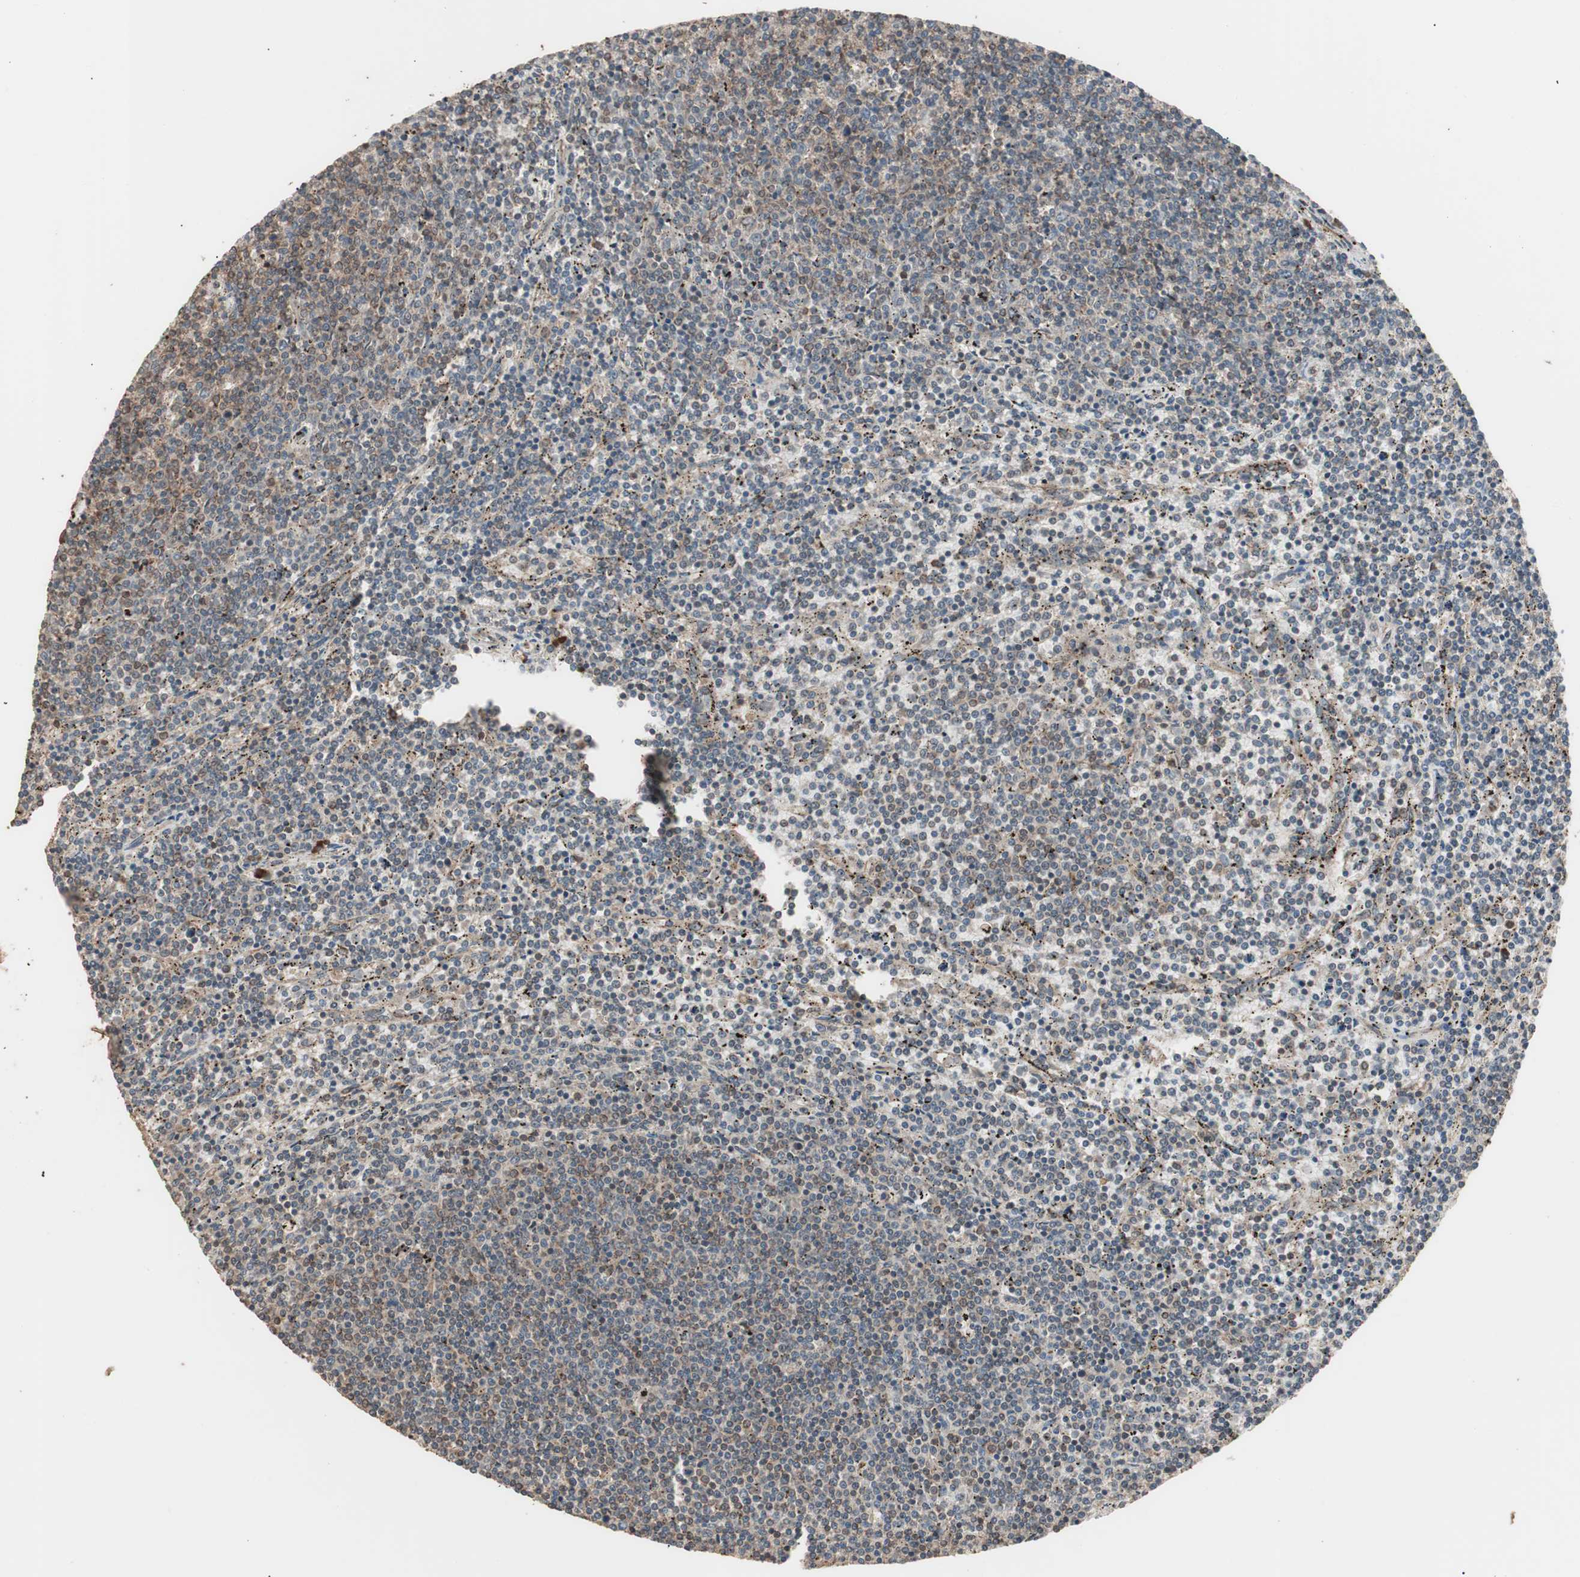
{"staining": {"intensity": "weak", "quantity": ">75%", "location": "cytoplasmic/membranous"}, "tissue": "lymphoma", "cell_type": "Tumor cells", "image_type": "cancer", "snomed": [{"axis": "morphology", "description": "Malignant lymphoma, non-Hodgkin's type, Low grade"}, {"axis": "topography", "description": "Spleen"}], "caption": "High-magnification brightfield microscopy of lymphoma stained with DAB (brown) and counterstained with hematoxylin (blue). tumor cells exhibit weak cytoplasmic/membranous staining is present in approximately>75% of cells. The staining is performed using DAB (3,3'-diaminobenzidine) brown chromogen to label protein expression. The nuclei are counter-stained blue using hematoxylin.", "gene": "LZTS1", "patient": {"sex": "female", "age": 50}}